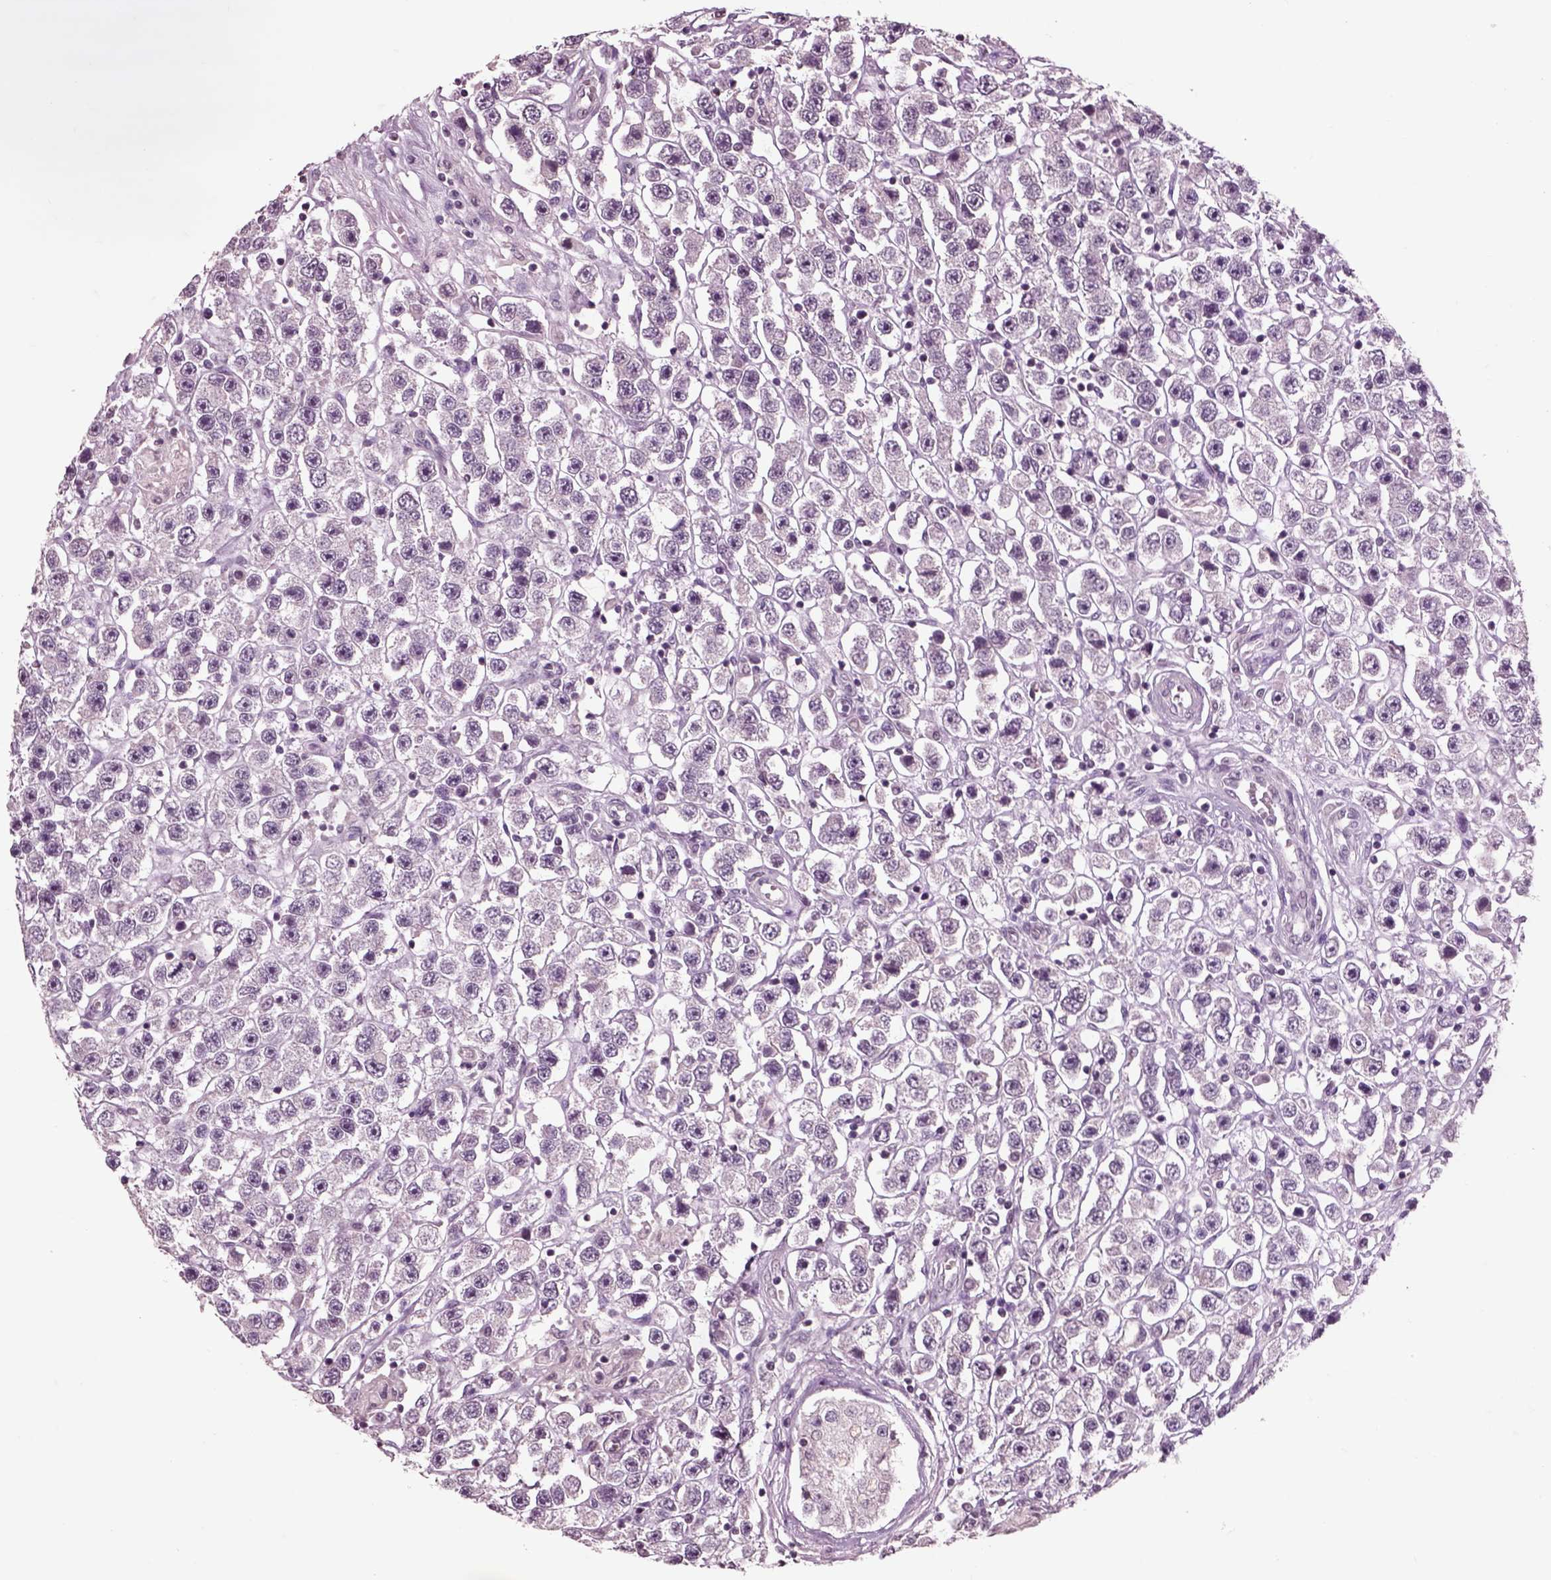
{"staining": {"intensity": "negative", "quantity": "none", "location": "none"}, "tissue": "testis cancer", "cell_type": "Tumor cells", "image_type": "cancer", "snomed": [{"axis": "morphology", "description": "Seminoma, NOS"}, {"axis": "topography", "description": "Testis"}], "caption": "Immunohistochemical staining of testis seminoma demonstrates no significant staining in tumor cells. (DAB (3,3'-diaminobenzidine) immunohistochemistry, high magnification).", "gene": "CHGB", "patient": {"sex": "male", "age": 45}}